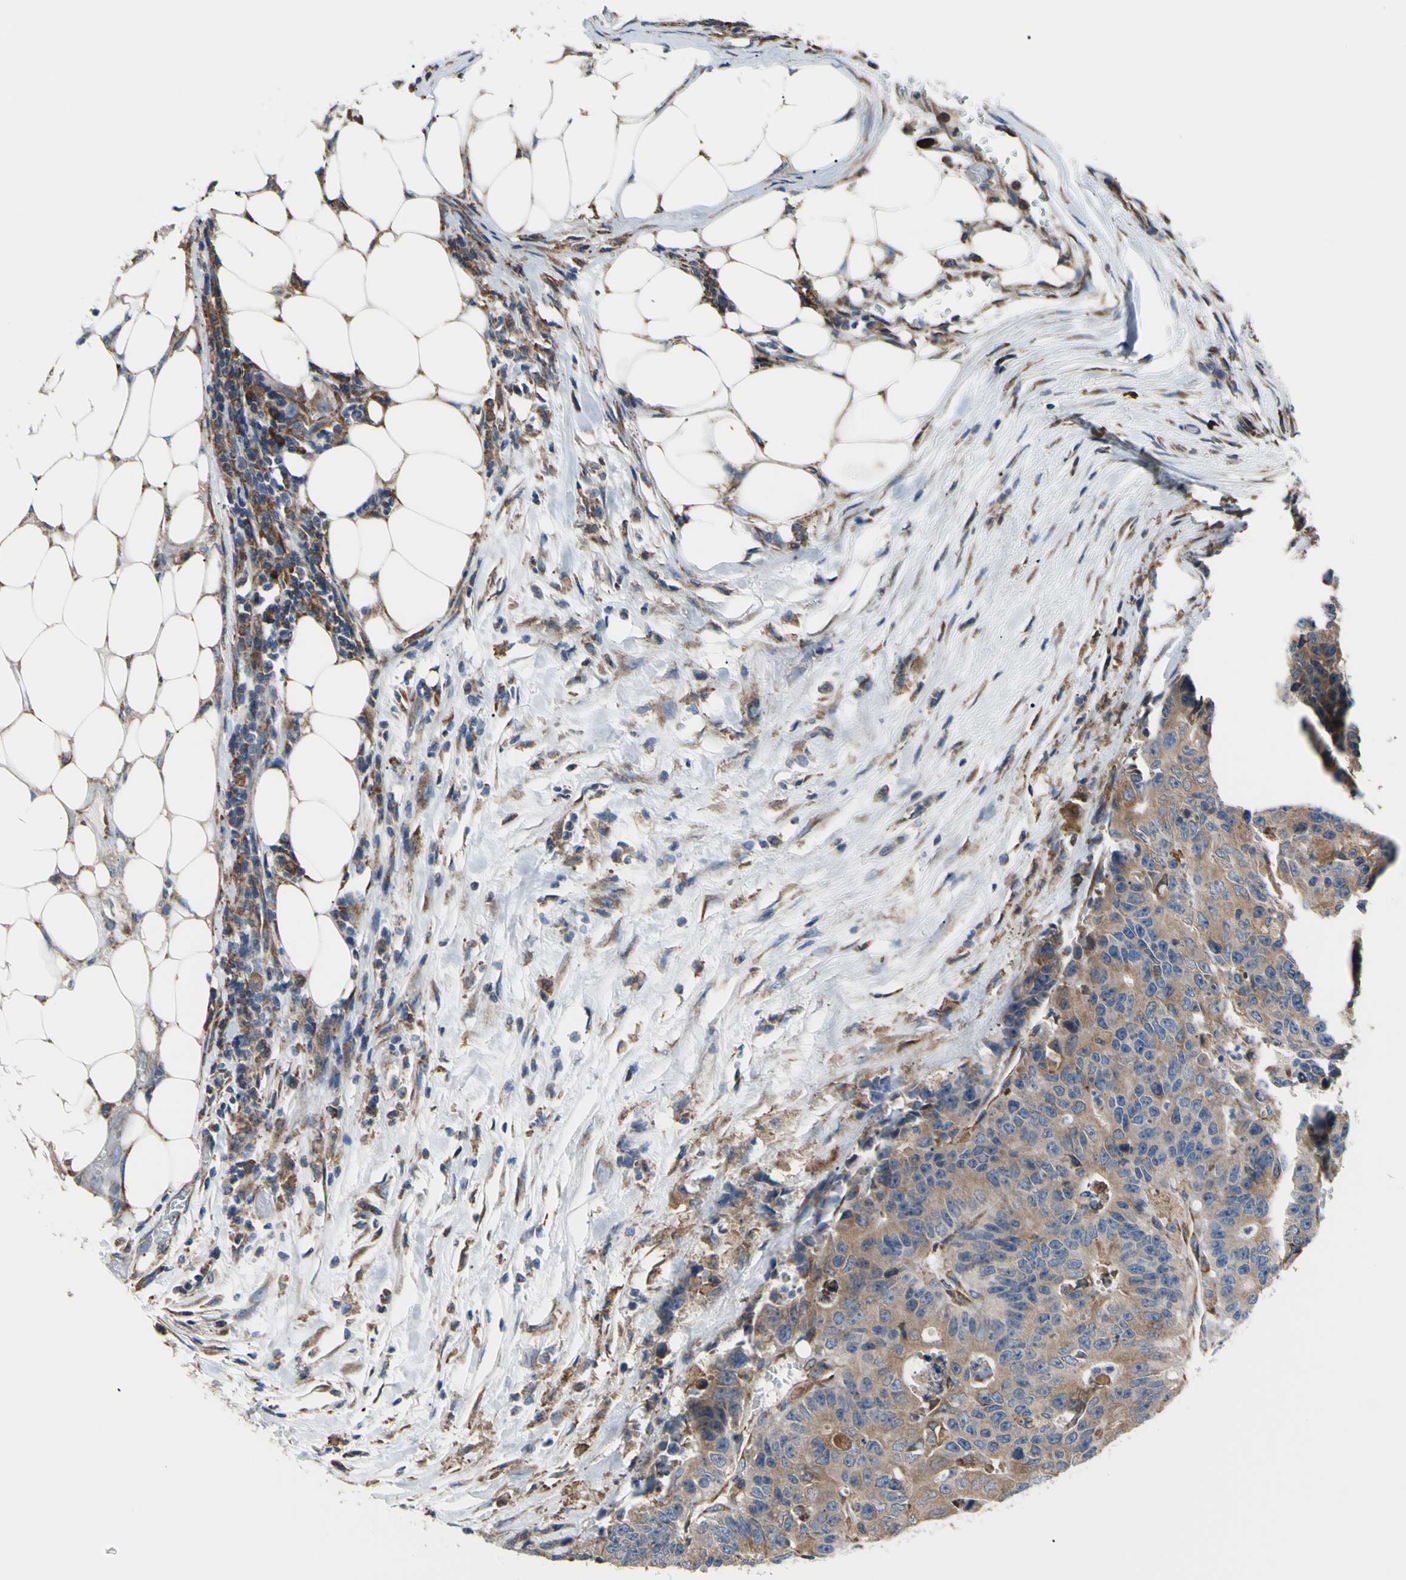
{"staining": {"intensity": "moderate", "quantity": ">75%", "location": "cytoplasmic/membranous"}, "tissue": "colorectal cancer", "cell_type": "Tumor cells", "image_type": "cancer", "snomed": [{"axis": "morphology", "description": "Adenocarcinoma, NOS"}, {"axis": "topography", "description": "Colon"}], "caption": "Immunohistochemical staining of human colorectal cancer (adenocarcinoma) demonstrates medium levels of moderate cytoplasmic/membranous protein staining in about >75% of tumor cells.", "gene": "BMF", "patient": {"sex": "female", "age": 86}}